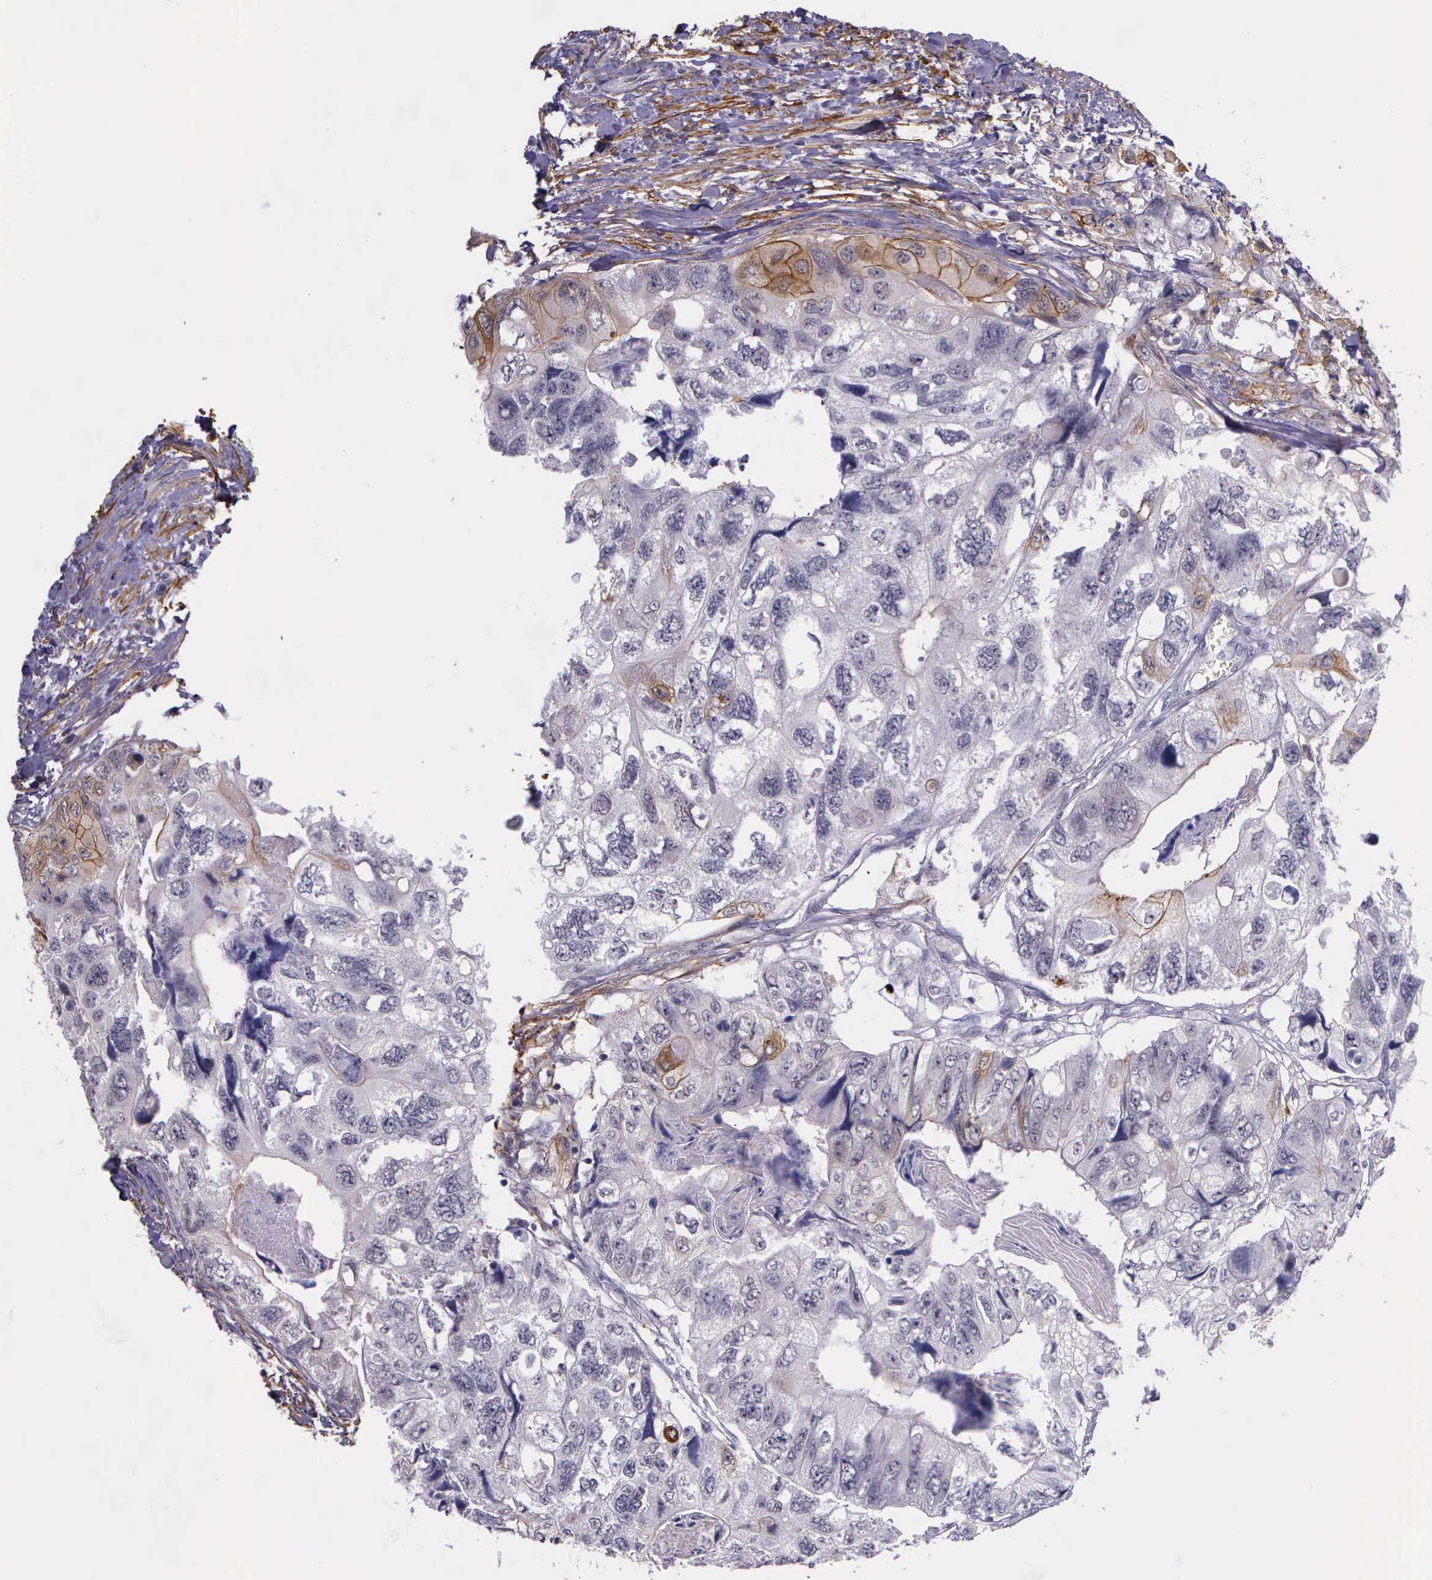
{"staining": {"intensity": "weak", "quantity": "<25%", "location": "cytoplasmic/membranous"}, "tissue": "colorectal cancer", "cell_type": "Tumor cells", "image_type": "cancer", "snomed": [{"axis": "morphology", "description": "Adenocarcinoma, NOS"}, {"axis": "topography", "description": "Rectum"}], "caption": "A high-resolution micrograph shows immunohistochemistry staining of adenocarcinoma (colorectal), which demonstrates no significant staining in tumor cells.", "gene": "AHNAK2", "patient": {"sex": "female", "age": 82}}